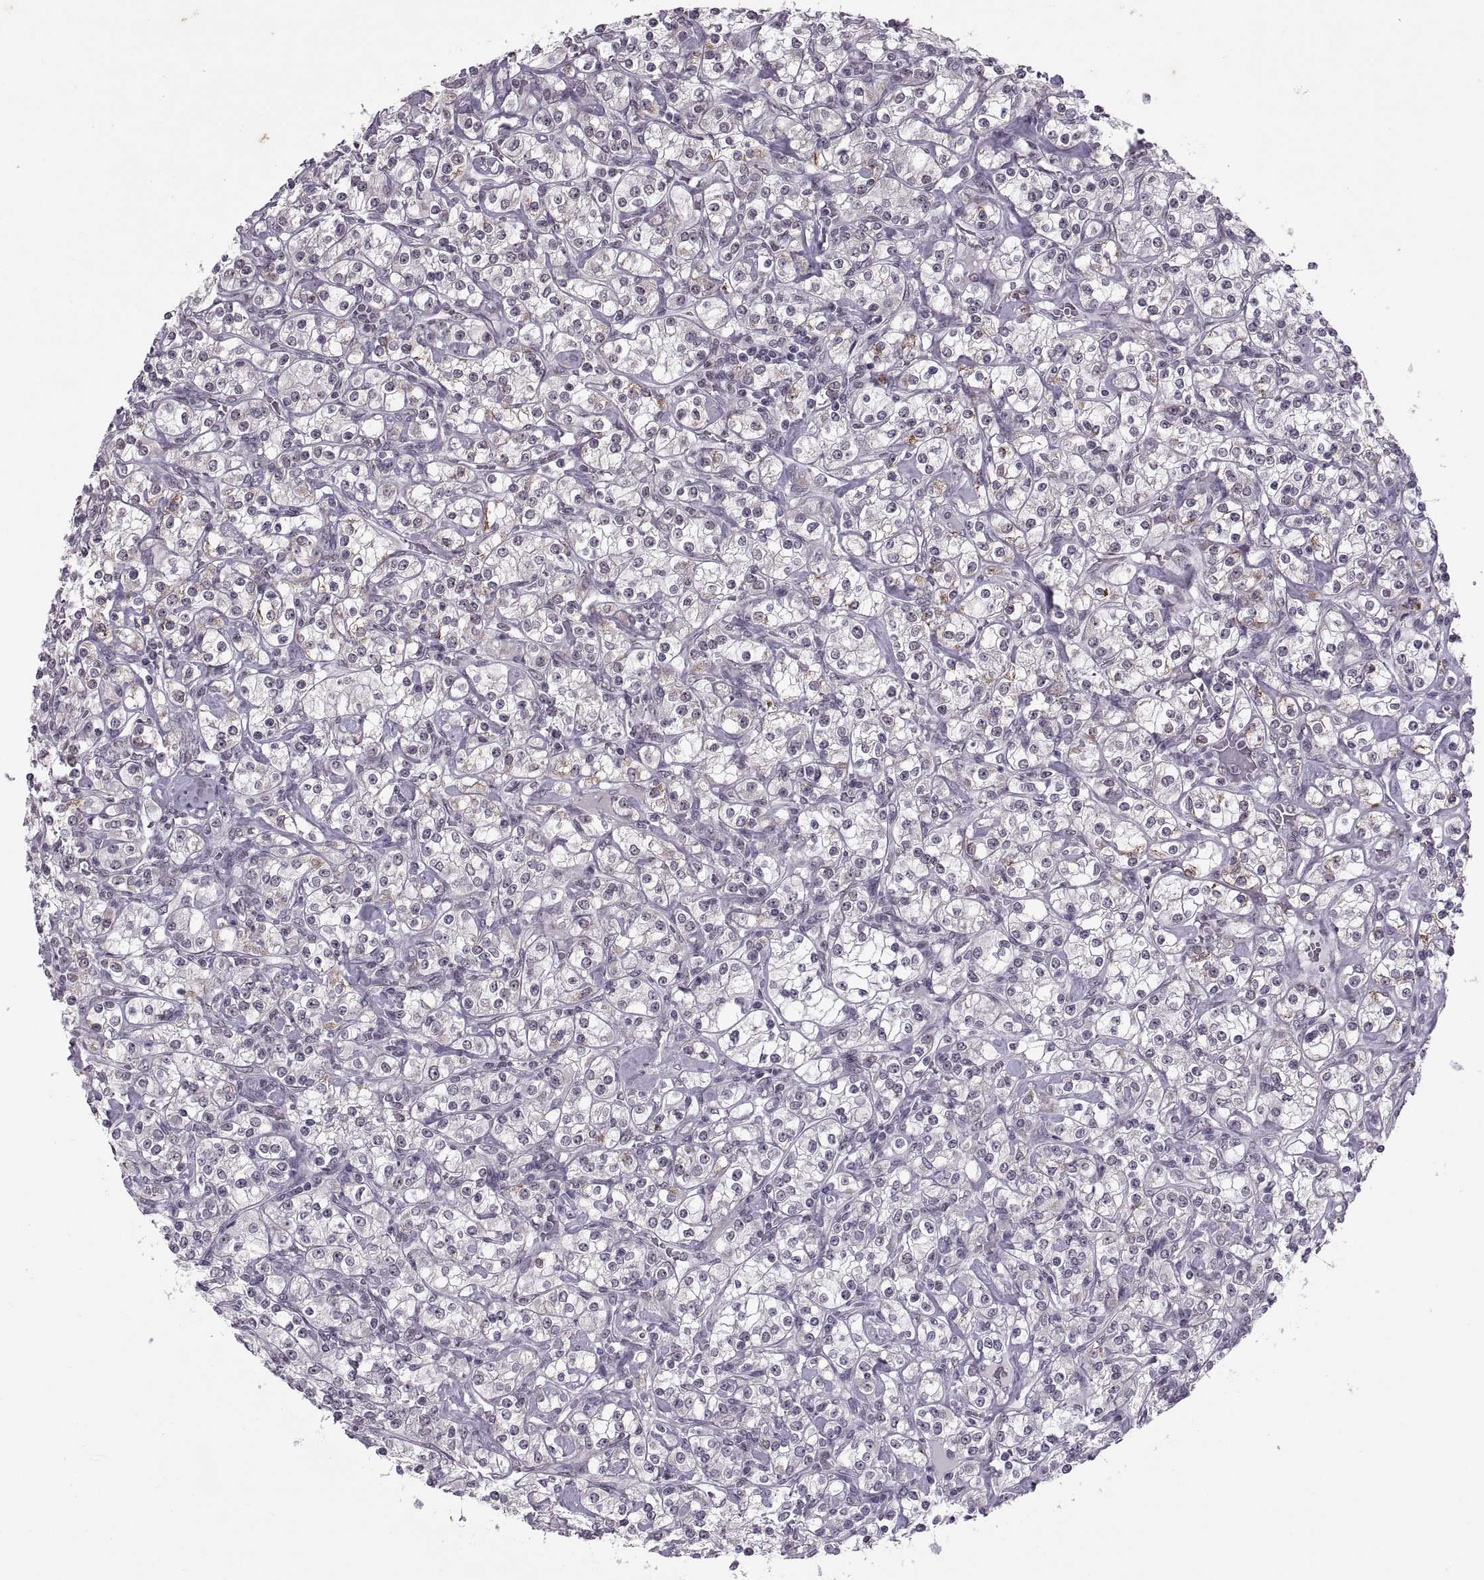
{"staining": {"intensity": "moderate", "quantity": "<25%", "location": "cytoplasmic/membranous"}, "tissue": "renal cancer", "cell_type": "Tumor cells", "image_type": "cancer", "snomed": [{"axis": "morphology", "description": "Adenocarcinoma, NOS"}, {"axis": "topography", "description": "Kidney"}], "caption": "Tumor cells reveal low levels of moderate cytoplasmic/membranous expression in about <25% of cells in human renal cancer (adenocarcinoma). Nuclei are stained in blue.", "gene": "OTP", "patient": {"sex": "male", "age": 77}}